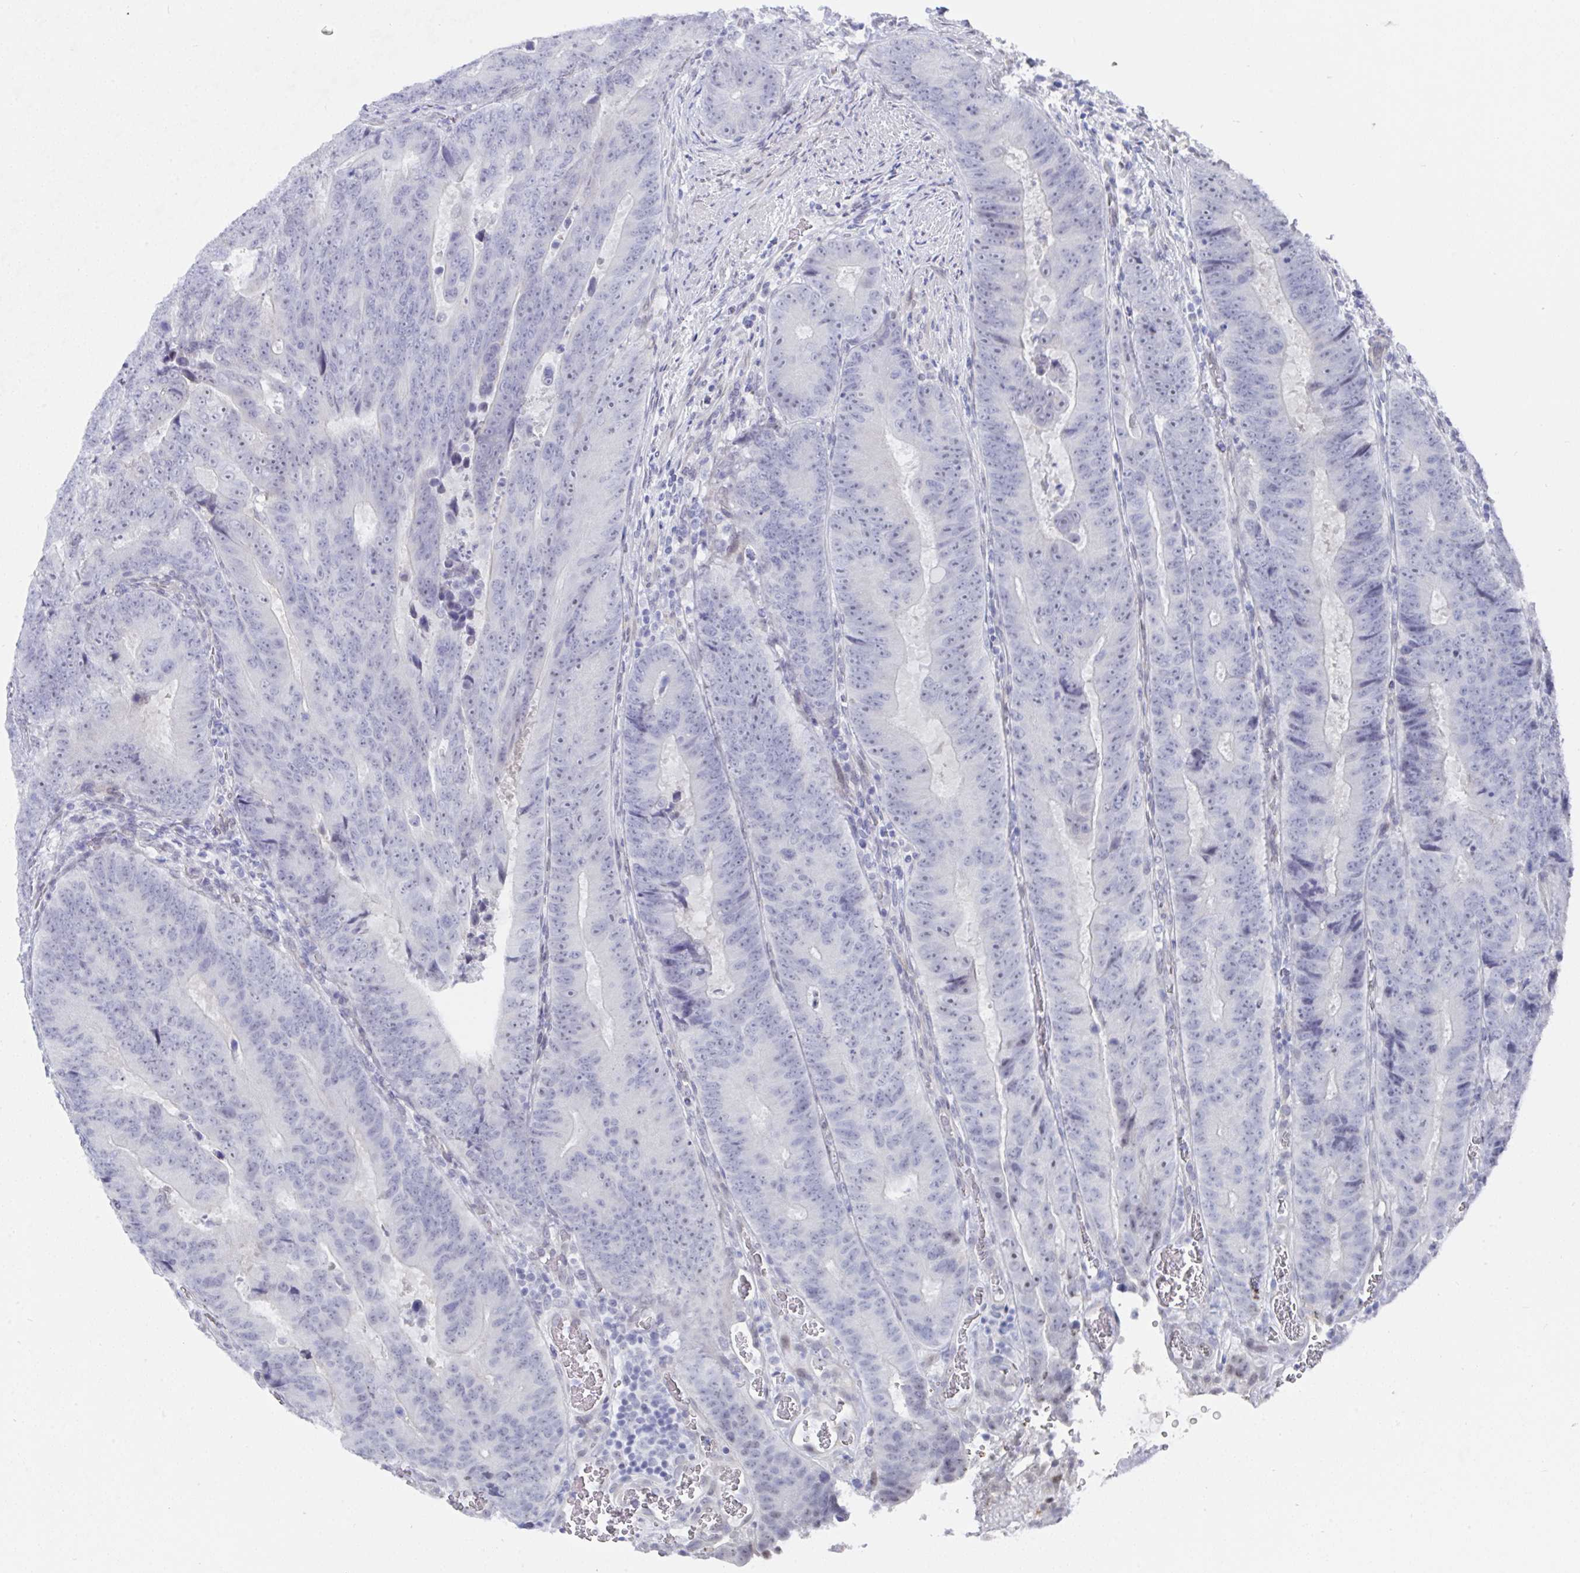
{"staining": {"intensity": "negative", "quantity": "none", "location": "none"}, "tissue": "colorectal cancer", "cell_type": "Tumor cells", "image_type": "cancer", "snomed": [{"axis": "morphology", "description": "Adenocarcinoma, NOS"}, {"axis": "topography", "description": "Colon"}], "caption": "Image shows no significant protein staining in tumor cells of colorectal cancer (adenocarcinoma).", "gene": "MFSD4A", "patient": {"sex": "female", "age": 48}}